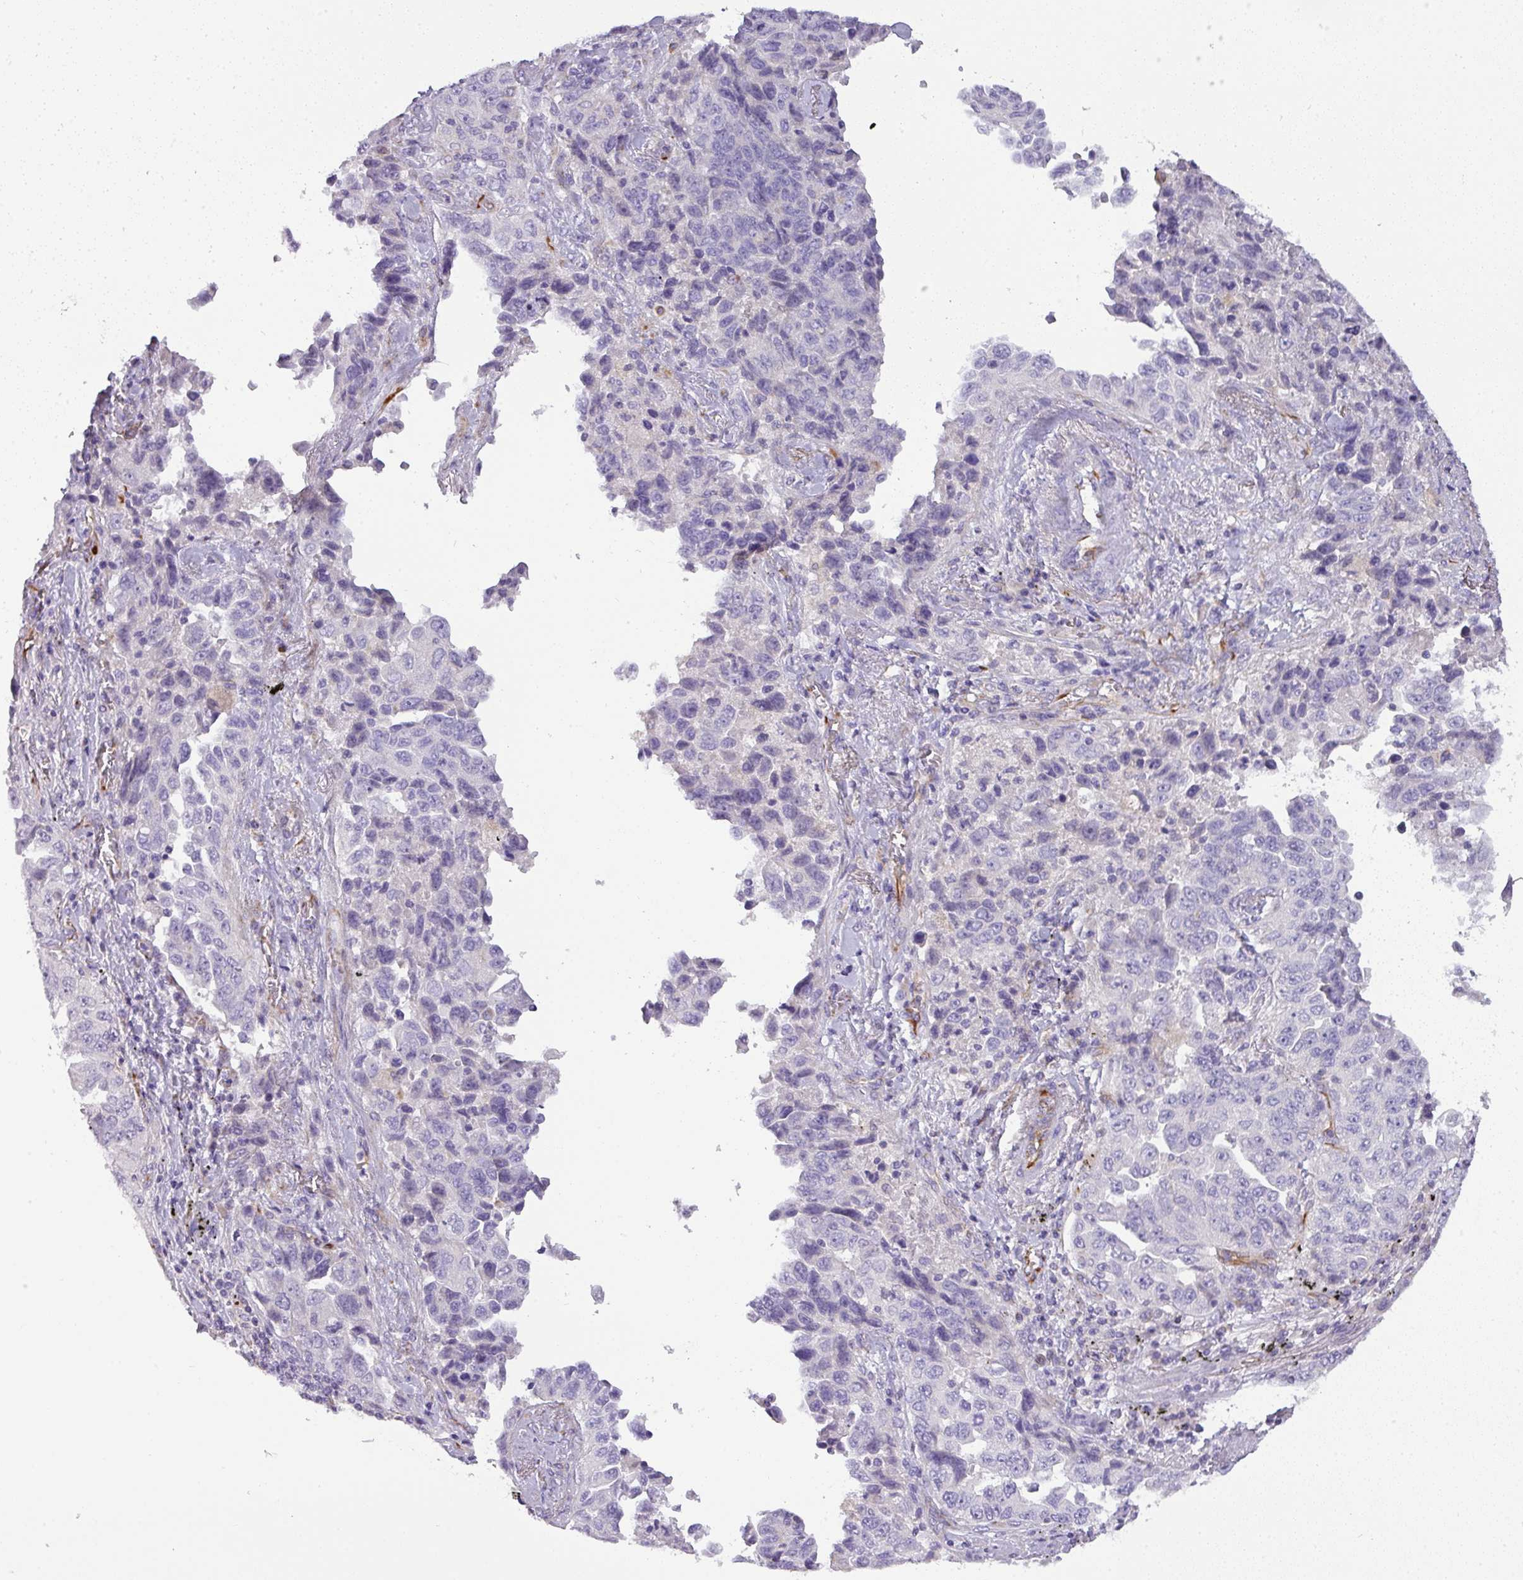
{"staining": {"intensity": "negative", "quantity": "none", "location": "none"}, "tissue": "lung cancer", "cell_type": "Tumor cells", "image_type": "cancer", "snomed": [{"axis": "morphology", "description": "Adenocarcinoma, NOS"}, {"axis": "topography", "description": "Lung"}], "caption": "Immunohistochemical staining of human adenocarcinoma (lung) displays no significant expression in tumor cells. (Brightfield microscopy of DAB (3,3'-diaminobenzidine) IHC at high magnification).", "gene": "ENSG00000273748", "patient": {"sex": "female", "age": 51}}